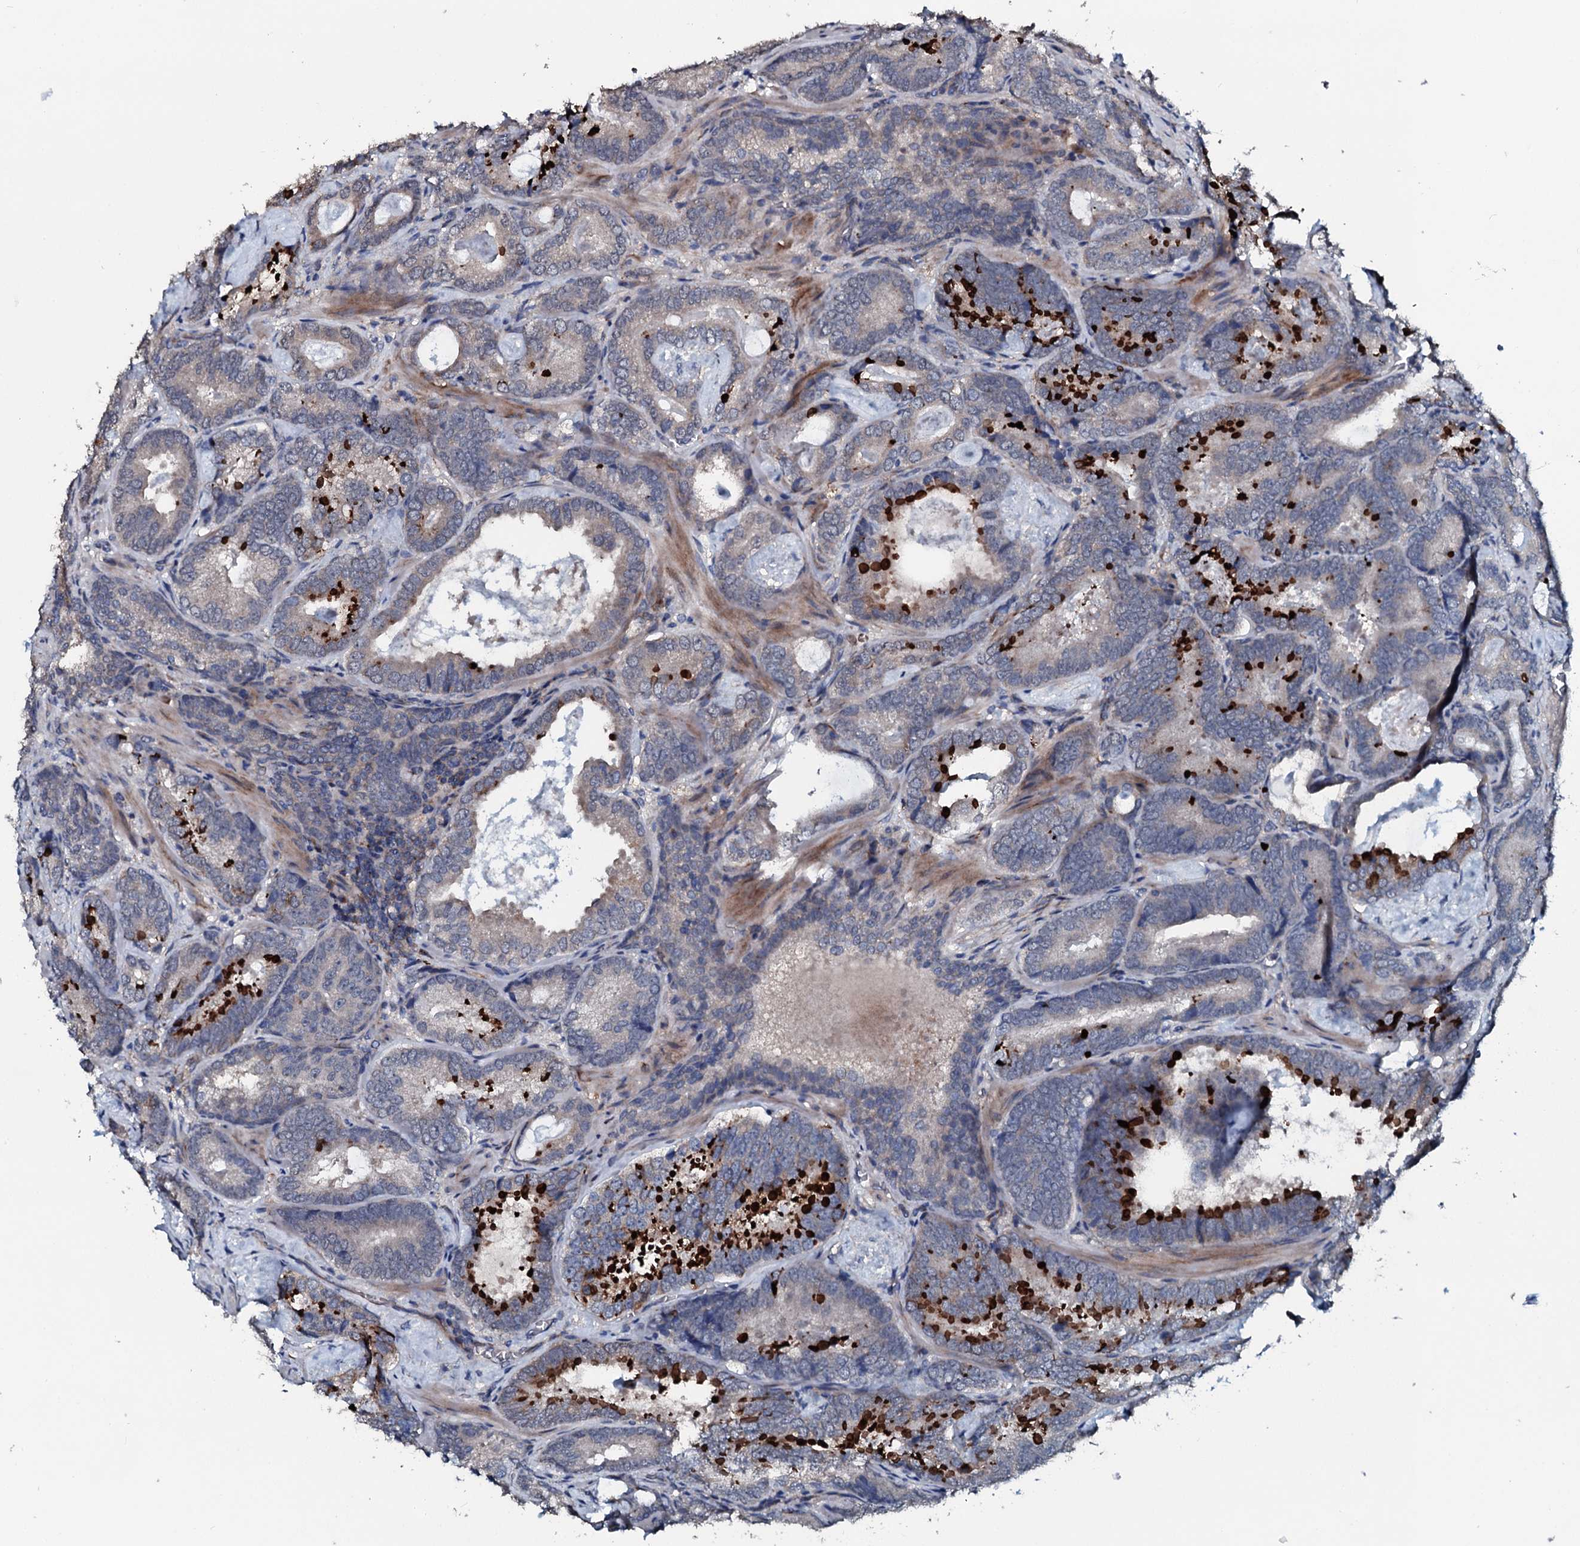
{"staining": {"intensity": "negative", "quantity": "none", "location": "none"}, "tissue": "prostate cancer", "cell_type": "Tumor cells", "image_type": "cancer", "snomed": [{"axis": "morphology", "description": "Adenocarcinoma, Low grade"}, {"axis": "topography", "description": "Prostate"}], "caption": "Immunohistochemistry (IHC) of human low-grade adenocarcinoma (prostate) displays no positivity in tumor cells.", "gene": "IL12B", "patient": {"sex": "male", "age": 60}}